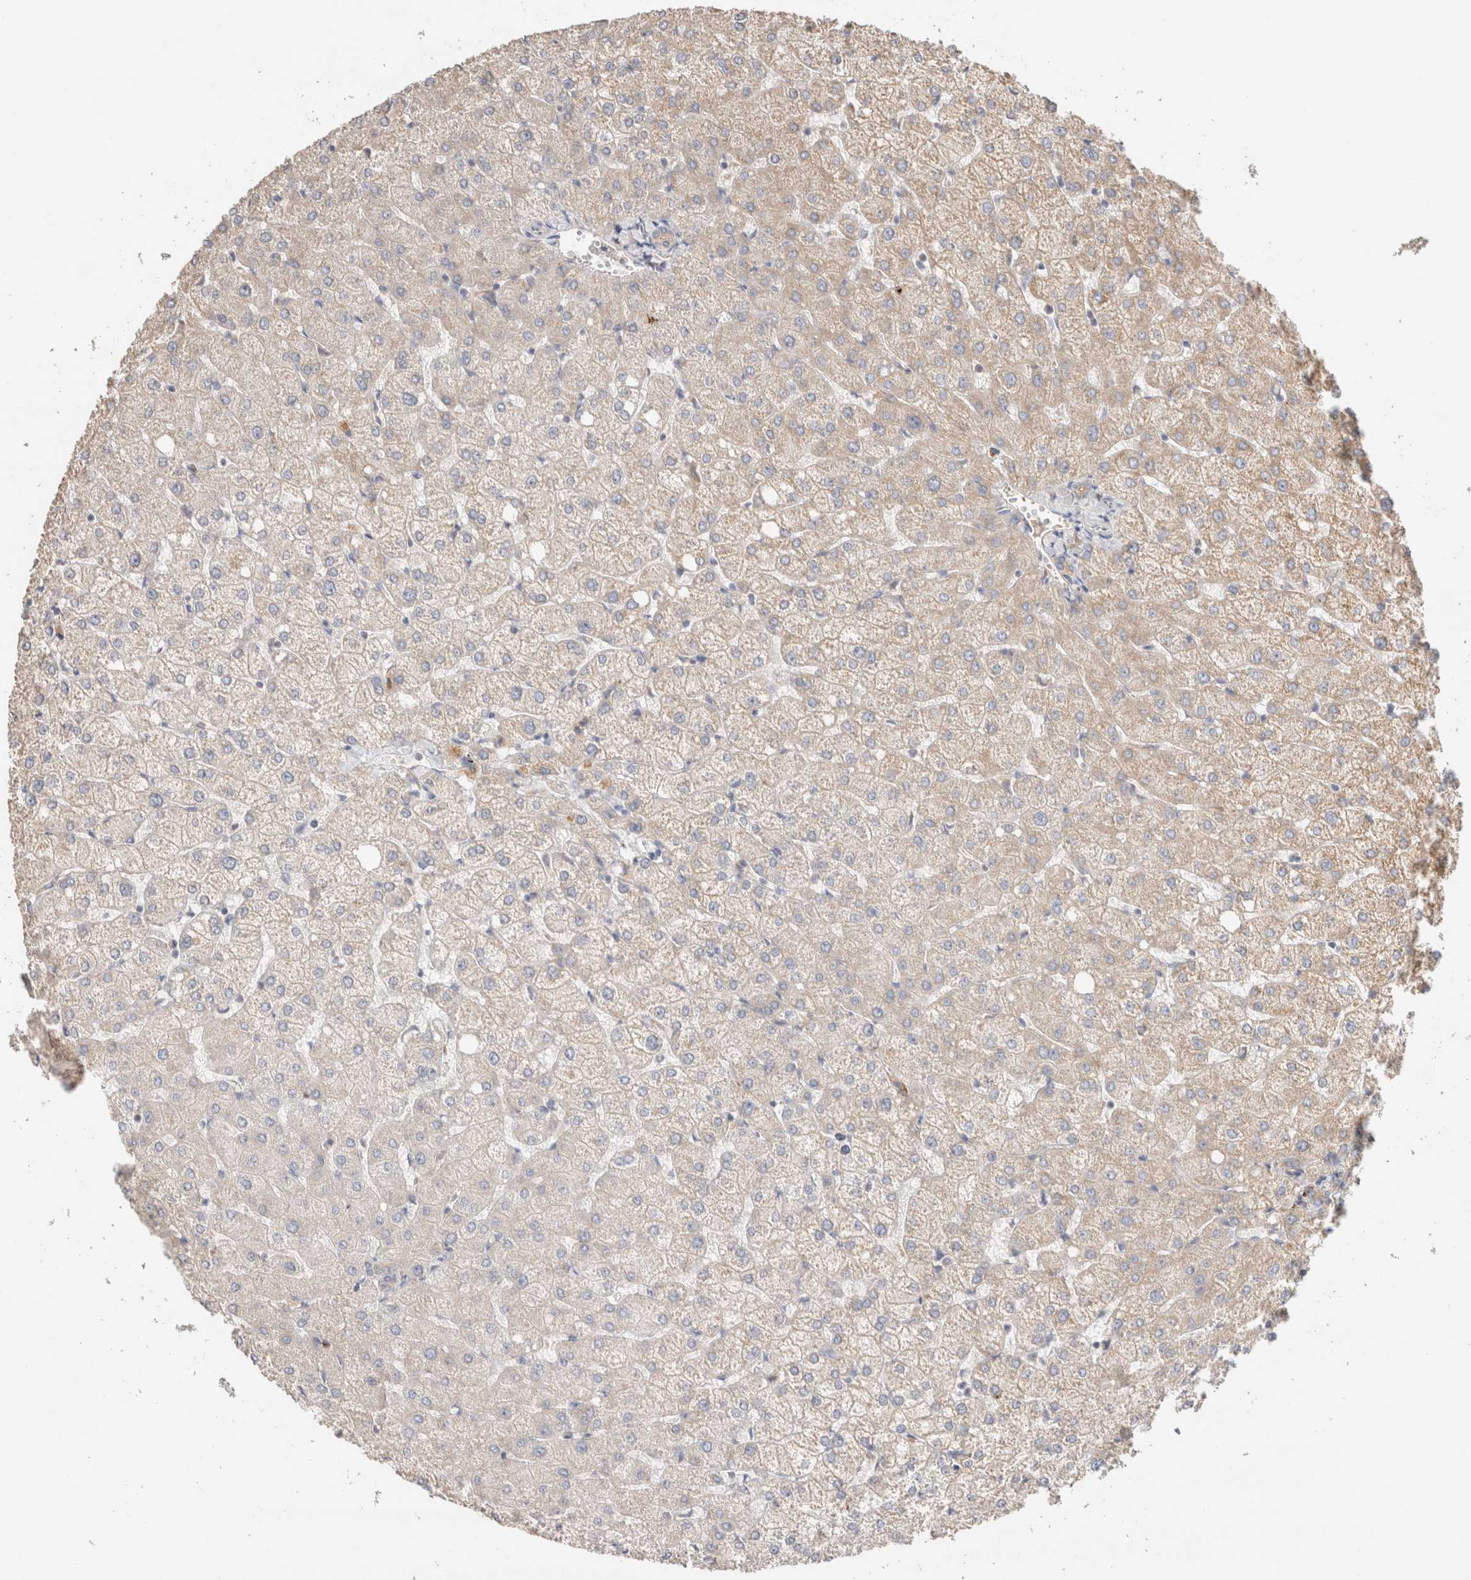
{"staining": {"intensity": "weak", "quantity": "<25%", "location": "cytoplasmic/membranous"}, "tissue": "liver", "cell_type": "Cholangiocytes", "image_type": "normal", "snomed": [{"axis": "morphology", "description": "Normal tissue, NOS"}, {"axis": "topography", "description": "Liver"}], "caption": "This image is of benign liver stained with immunohistochemistry to label a protein in brown with the nuclei are counter-stained blue. There is no expression in cholangiocytes. (DAB (3,3'-diaminobenzidine) immunohistochemistry (IHC) visualized using brightfield microscopy, high magnification).", "gene": "B3GNTL1", "patient": {"sex": "female", "age": 54}}